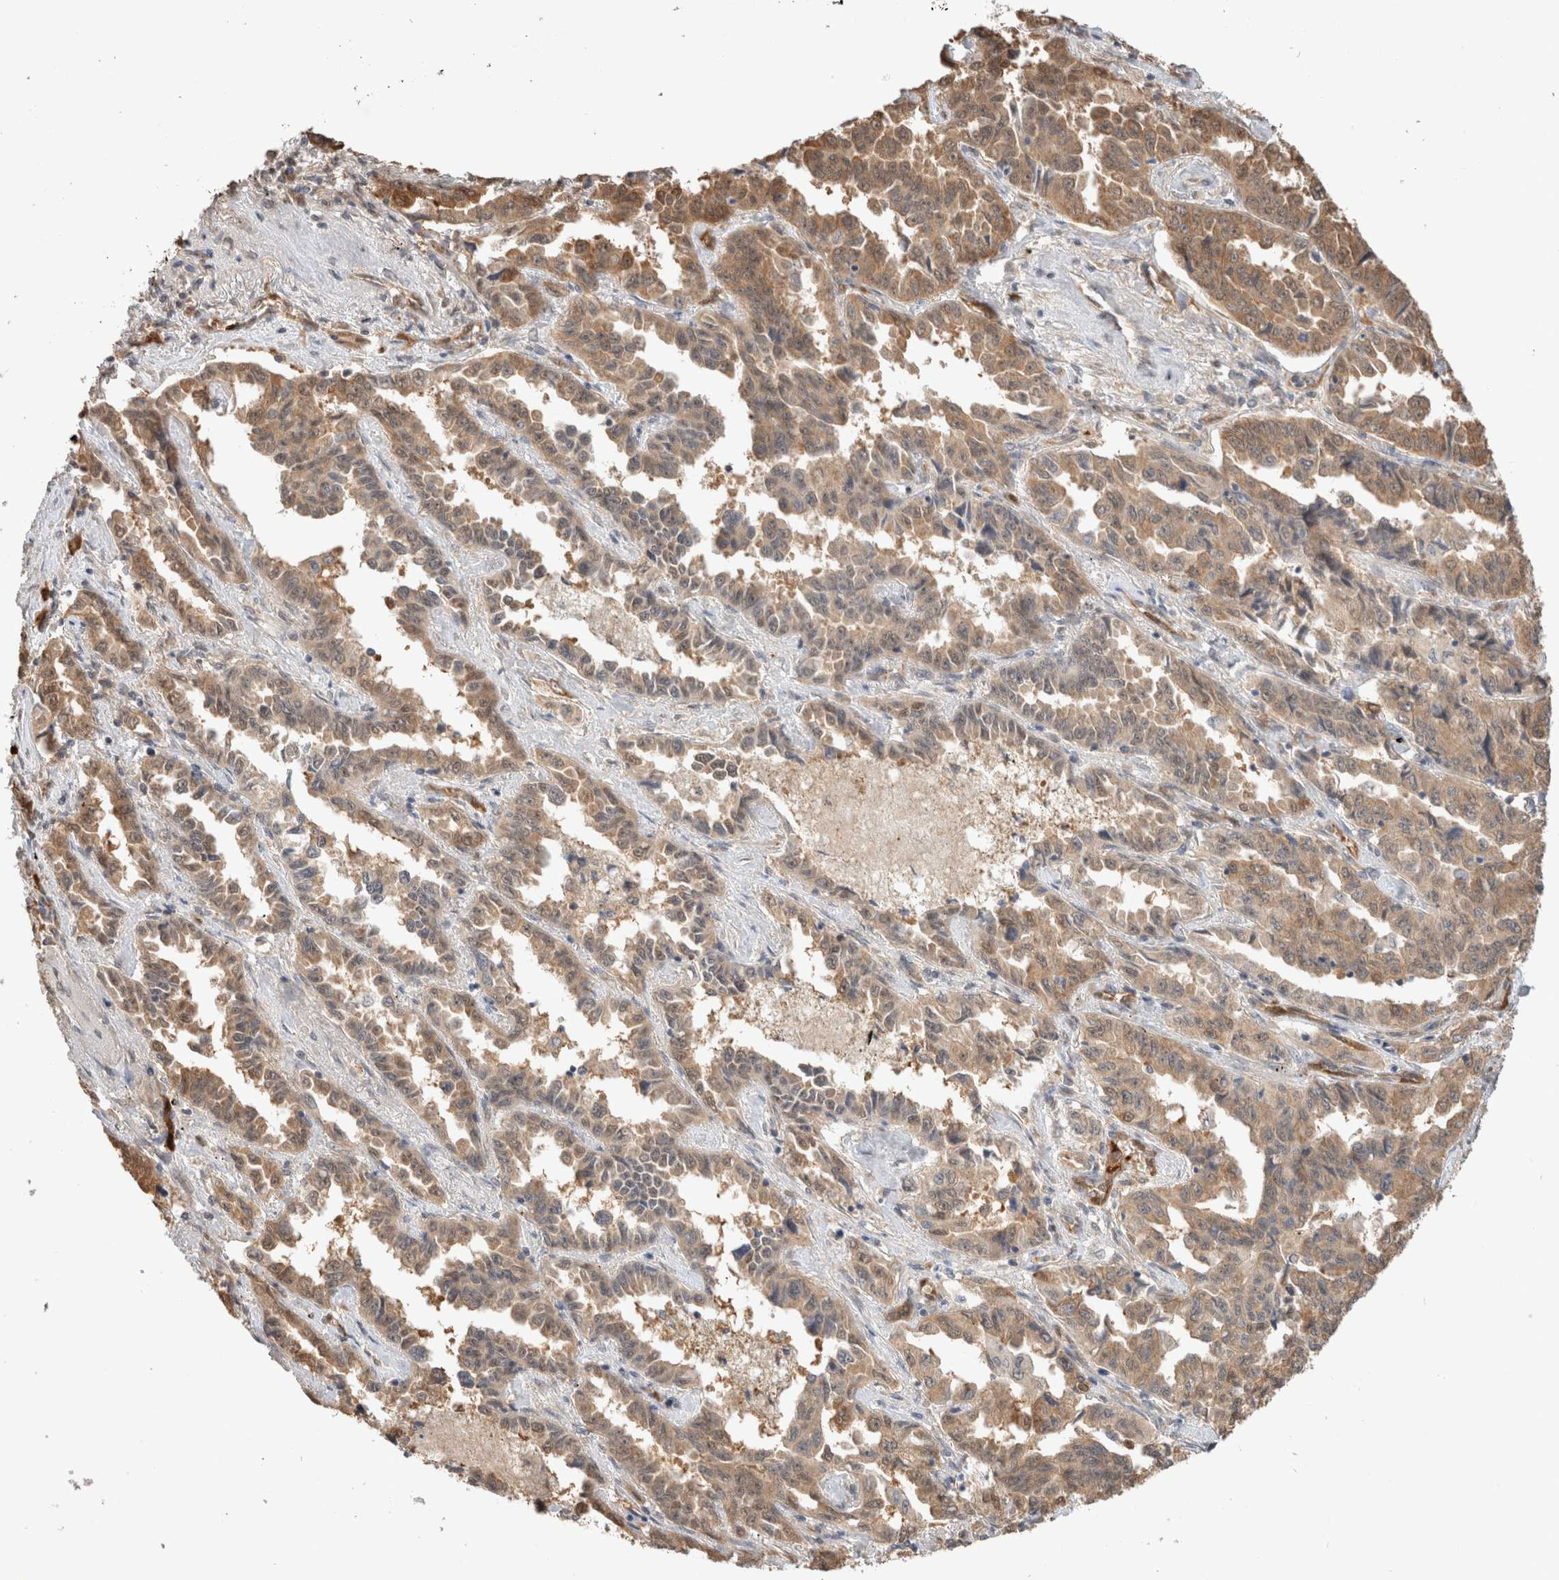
{"staining": {"intensity": "weak", "quantity": ">75%", "location": "cytoplasmic/membranous,nuclear"}, "tissue": "lung cancer", "cell_type": "Tumor cells", "image_type": "cancer", "snomed": [{"axis": "morphology", "description": "Adenocarcinoma, NOS"}, {"axis": "topography", "description": "Lung"}], "caption": "High-power microscopy captured an immunohistochemistry (IHC) micrograph of lung cancer, revealing weak cytoplasmic/membranous and nuclear staining in about >75% of tumor cells.", "gene": "CA13", "patient": {"sex": "female", "age": 51}}